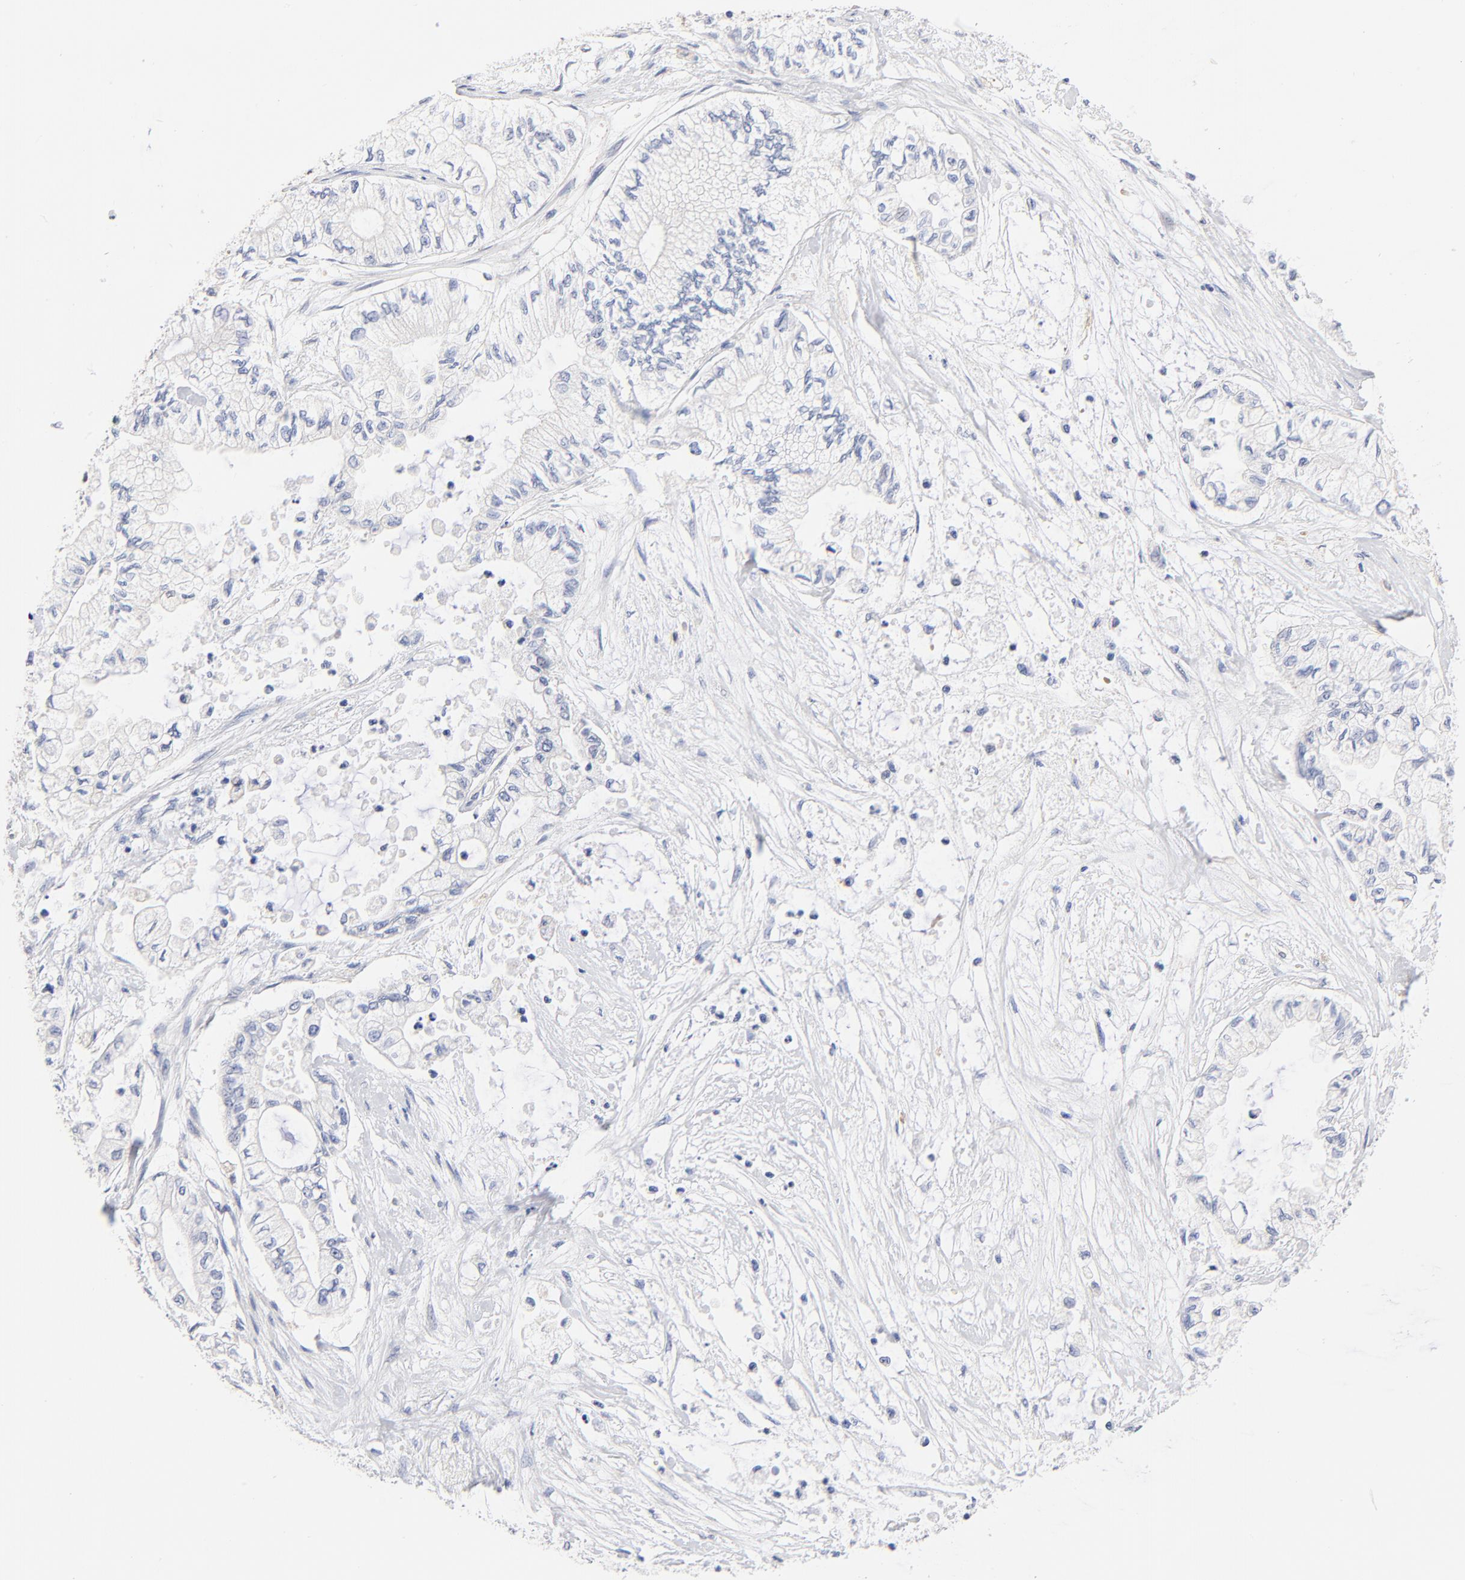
{"staining": {"intensity": "negative", "quantity": "none", "location": "none"}, "tissue": "pancreatic cancer", "cell_type": "Tumor cells", "image_type": "cancer", "snomed": [{"axis": "morphology", "description": "Adenocarcinoma, NOS"}, {"axis": "topography", "description": "Pancreas"}], "caption": "High magnification brightfield microscopy of pancreatic cancer (adenocarcinoma) stained with DAB (3,3'-diaminobenzidine) (brown) and counterstained with hematoxylin (blue): tumor cells show no significant staining.", "gene": "TWNK", "patient": {"sex": "male", "age": 79}}